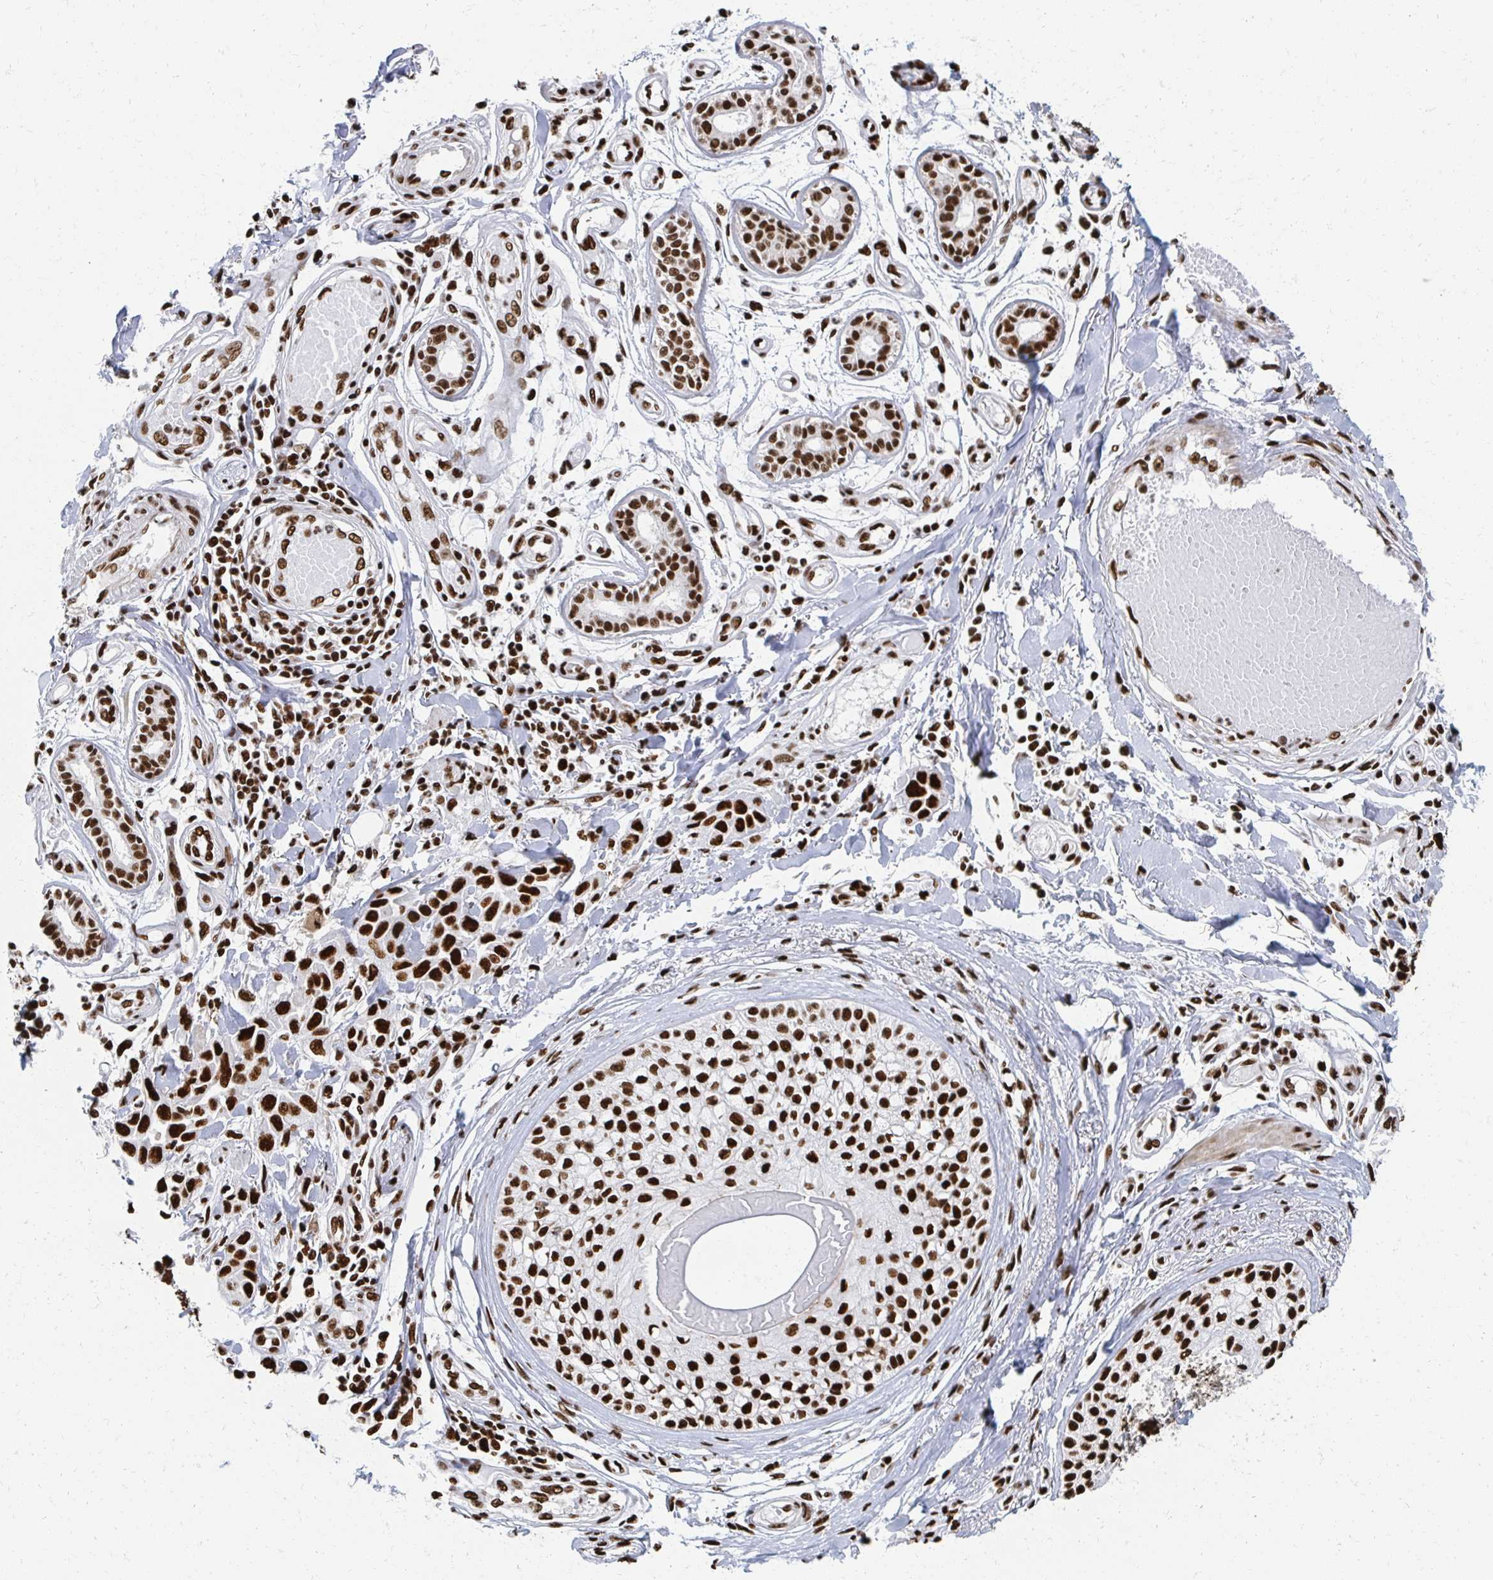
{"staining": {"intensity": "strong", "quantity": ">75%", "location": "nuclear"}, "tissue": "skin cancer", "cell_type": "Tumor cells", "image_type": "cancer", "snomed": [{"axis": "morphology", "description": "Squamous cell carcinoma, NOS"}, {"axis": "topography", "description": "Skin"}], "caption": "Strong nuclear protein positivity is present in about >75% of tumor cells in skin cancer.", "gene": "RBBP7", "patient": {"sex": "female", "age": 69}}